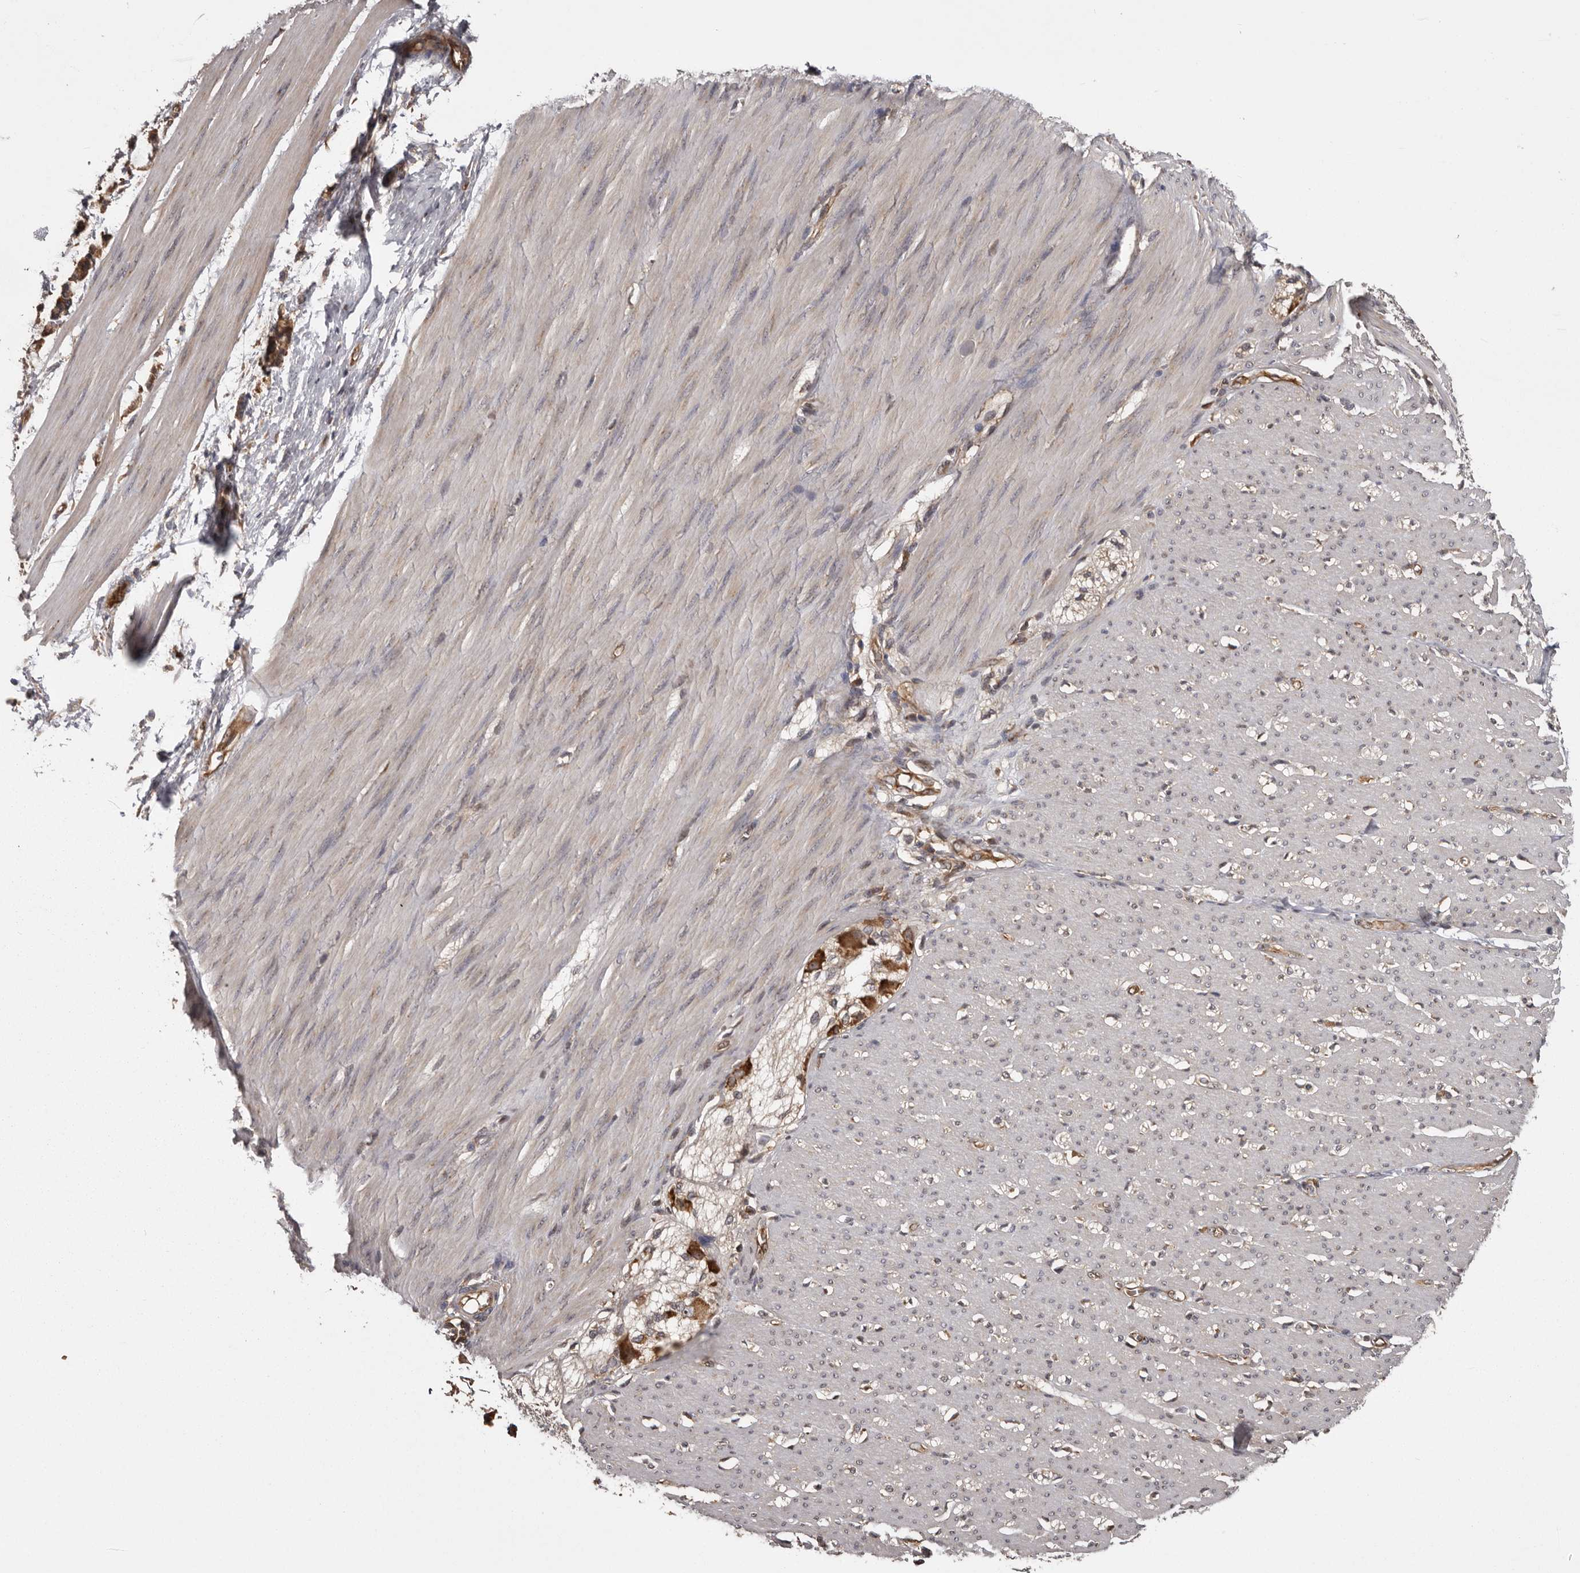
{"staining": {"intensity": "negative", "quantity": "none", "location": "none"}, "tissue": "smooth muscle", "cell_type": "Smooth muscle cells", "image_type": "normal", "snomed": [{"axis": "morphology", "description": "Normal tissue, NOS"}, {"axis": "morphology", "description": "Adenocarcinoma, NOS"}, {"axis": "topography", "description": "Colon"}, {"axis": "topography", "description": "Peripheral nerve tissue"}], "caption": "Immunohistochemistry (IHC) histopathology image of benign smooth muscle: human smooth muscle stained with DAB exhibits no significant protein expression in smooth muscle cells.", "gene": "DARS1", "patient": {"sex": "male", "age": 14}}